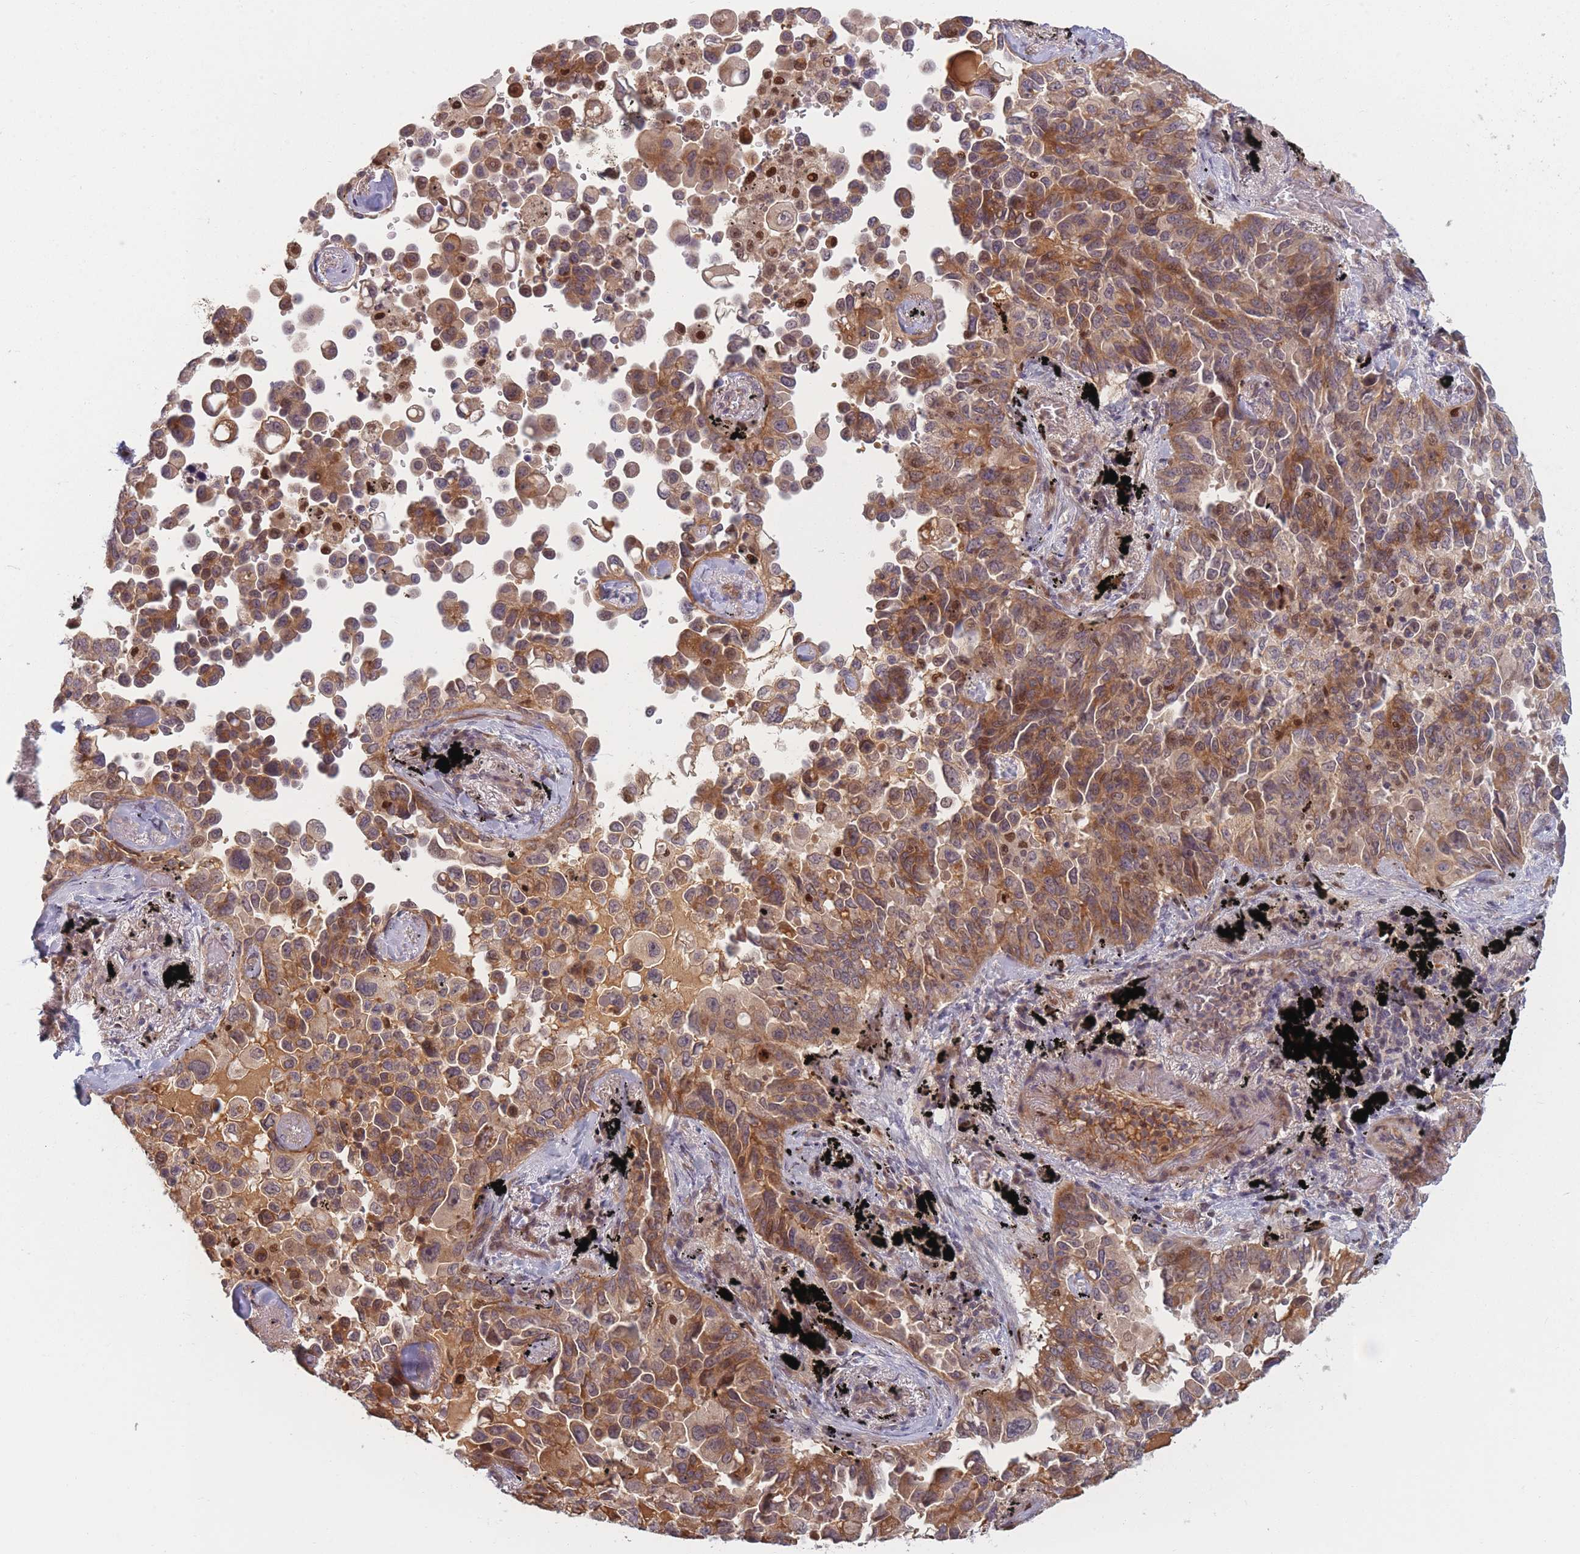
{"staining": {"intensity": "moderate", "quantity": ">75%", "location": "cytoplasmic/membranous"}, "tissue": "lung cancer", "cell_type": "Tumor cells", "image_type": "cancer", "snomed": [{"axis": "morphology", "description": "Adenocarcinoma, NOS"}, {"axis": "topography", "description": "Lung"}], "caption": "Immunohistochemistry (DAB (3,3'-diaminobenzidine)) staining of human adenocarcinoma (lung) exhibits moderate cytoplasmic/membranous protein expression in approximately >75% of tumor cells.", "gene": "FAM153A", "patient": {"sex": "female", "age": 67}}